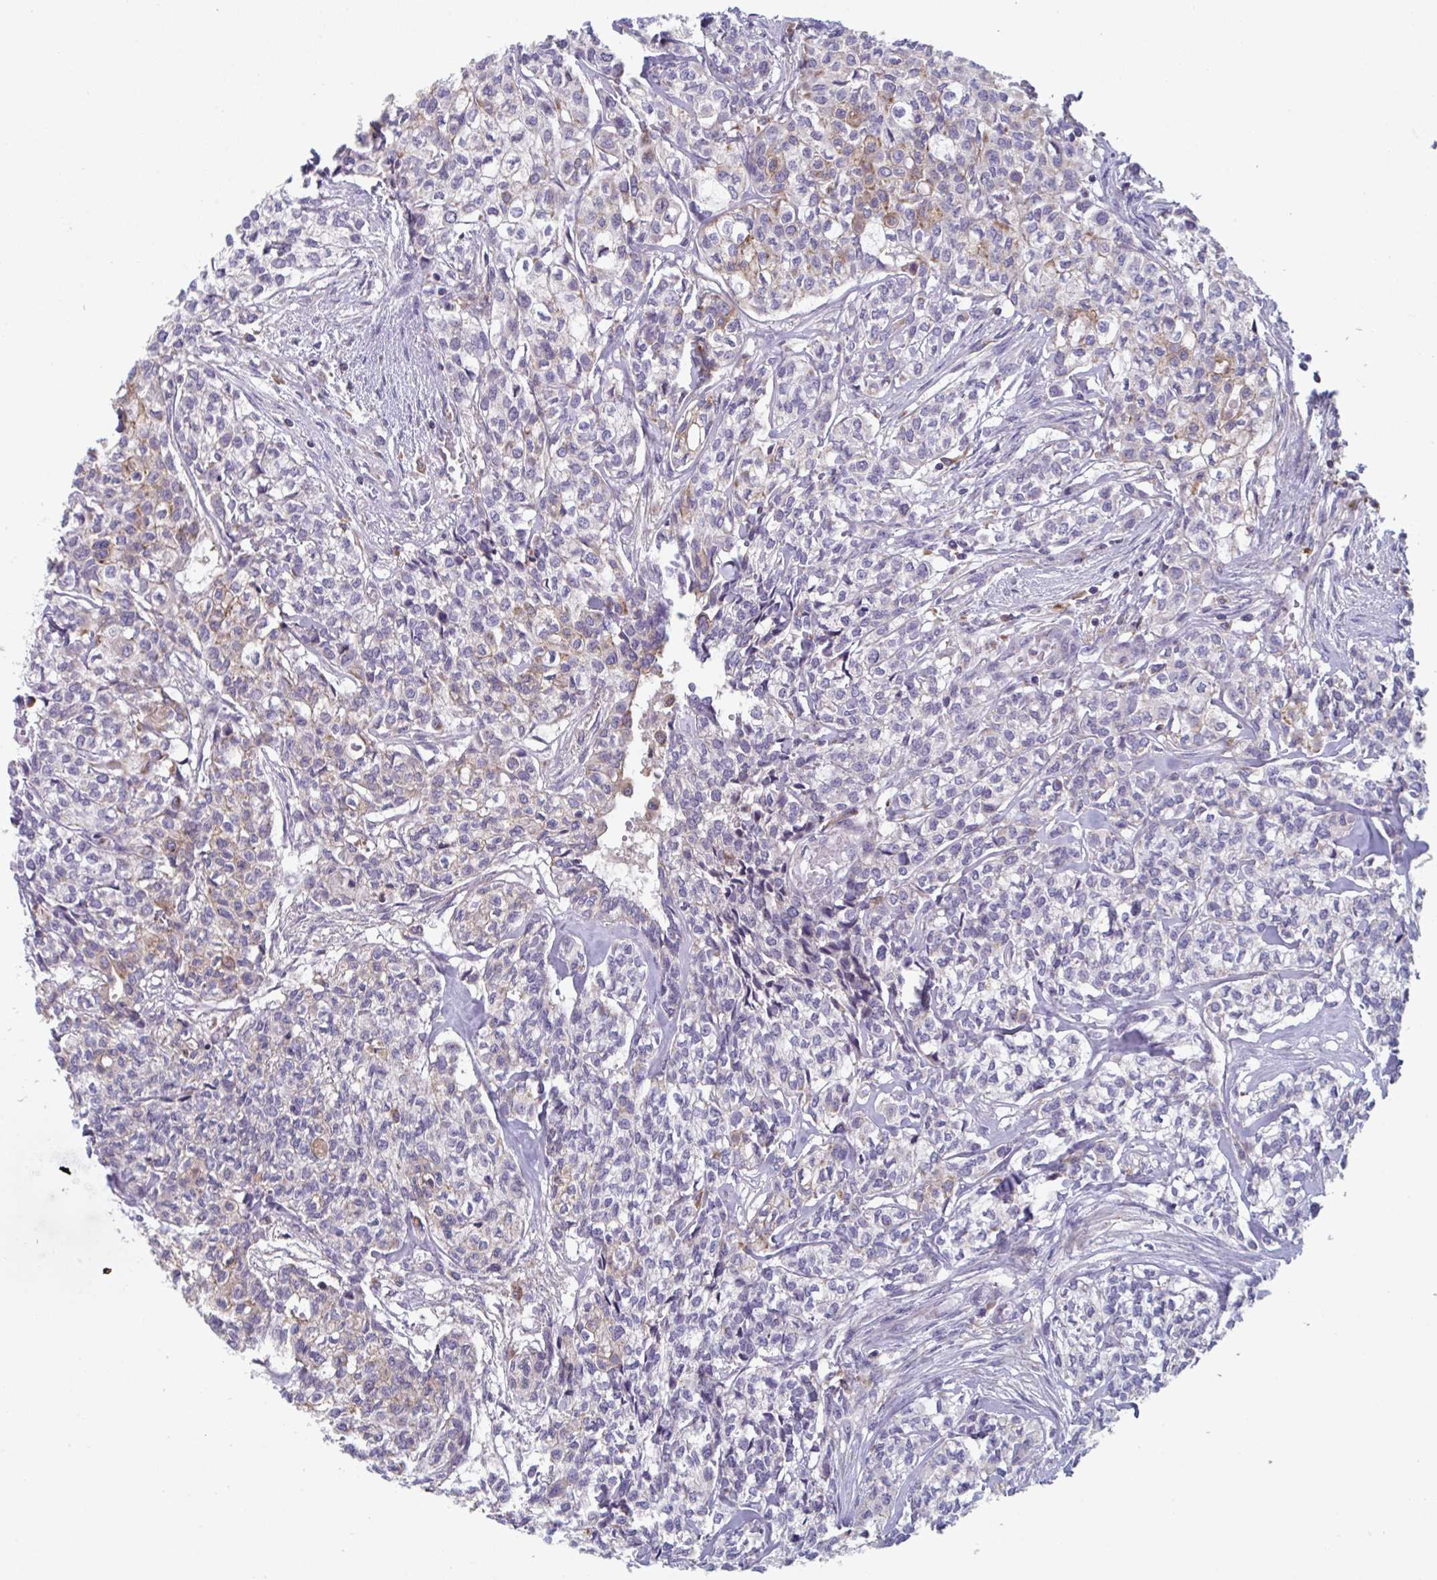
{"staining": {"intensity": "weak", "quantity": "<25%", "location": "cytoplasmic/membranous"}, "tissue": "head and neck cancer", "cell_type": "Tumor cells", "image_type": "cancer", "snomed": [{"axis": "morphology", "description": "Adenocarcinoma, NOS"}, {"axis": "topography", "description": "Head-Neck"}], "caption": "High magnification brightfield microscopy of head and neck adenocarcinoma stained with DAB (3,3'-diaminobenzidine) (brown) and counterstained with hematoxylin (blue): tumor cells show no significant expression. (Immunohistochemistry, brightfield microscopy, high magnification).", "gene": "NIPSNAP1", "patient": {"sex": "male", "age": 81}}